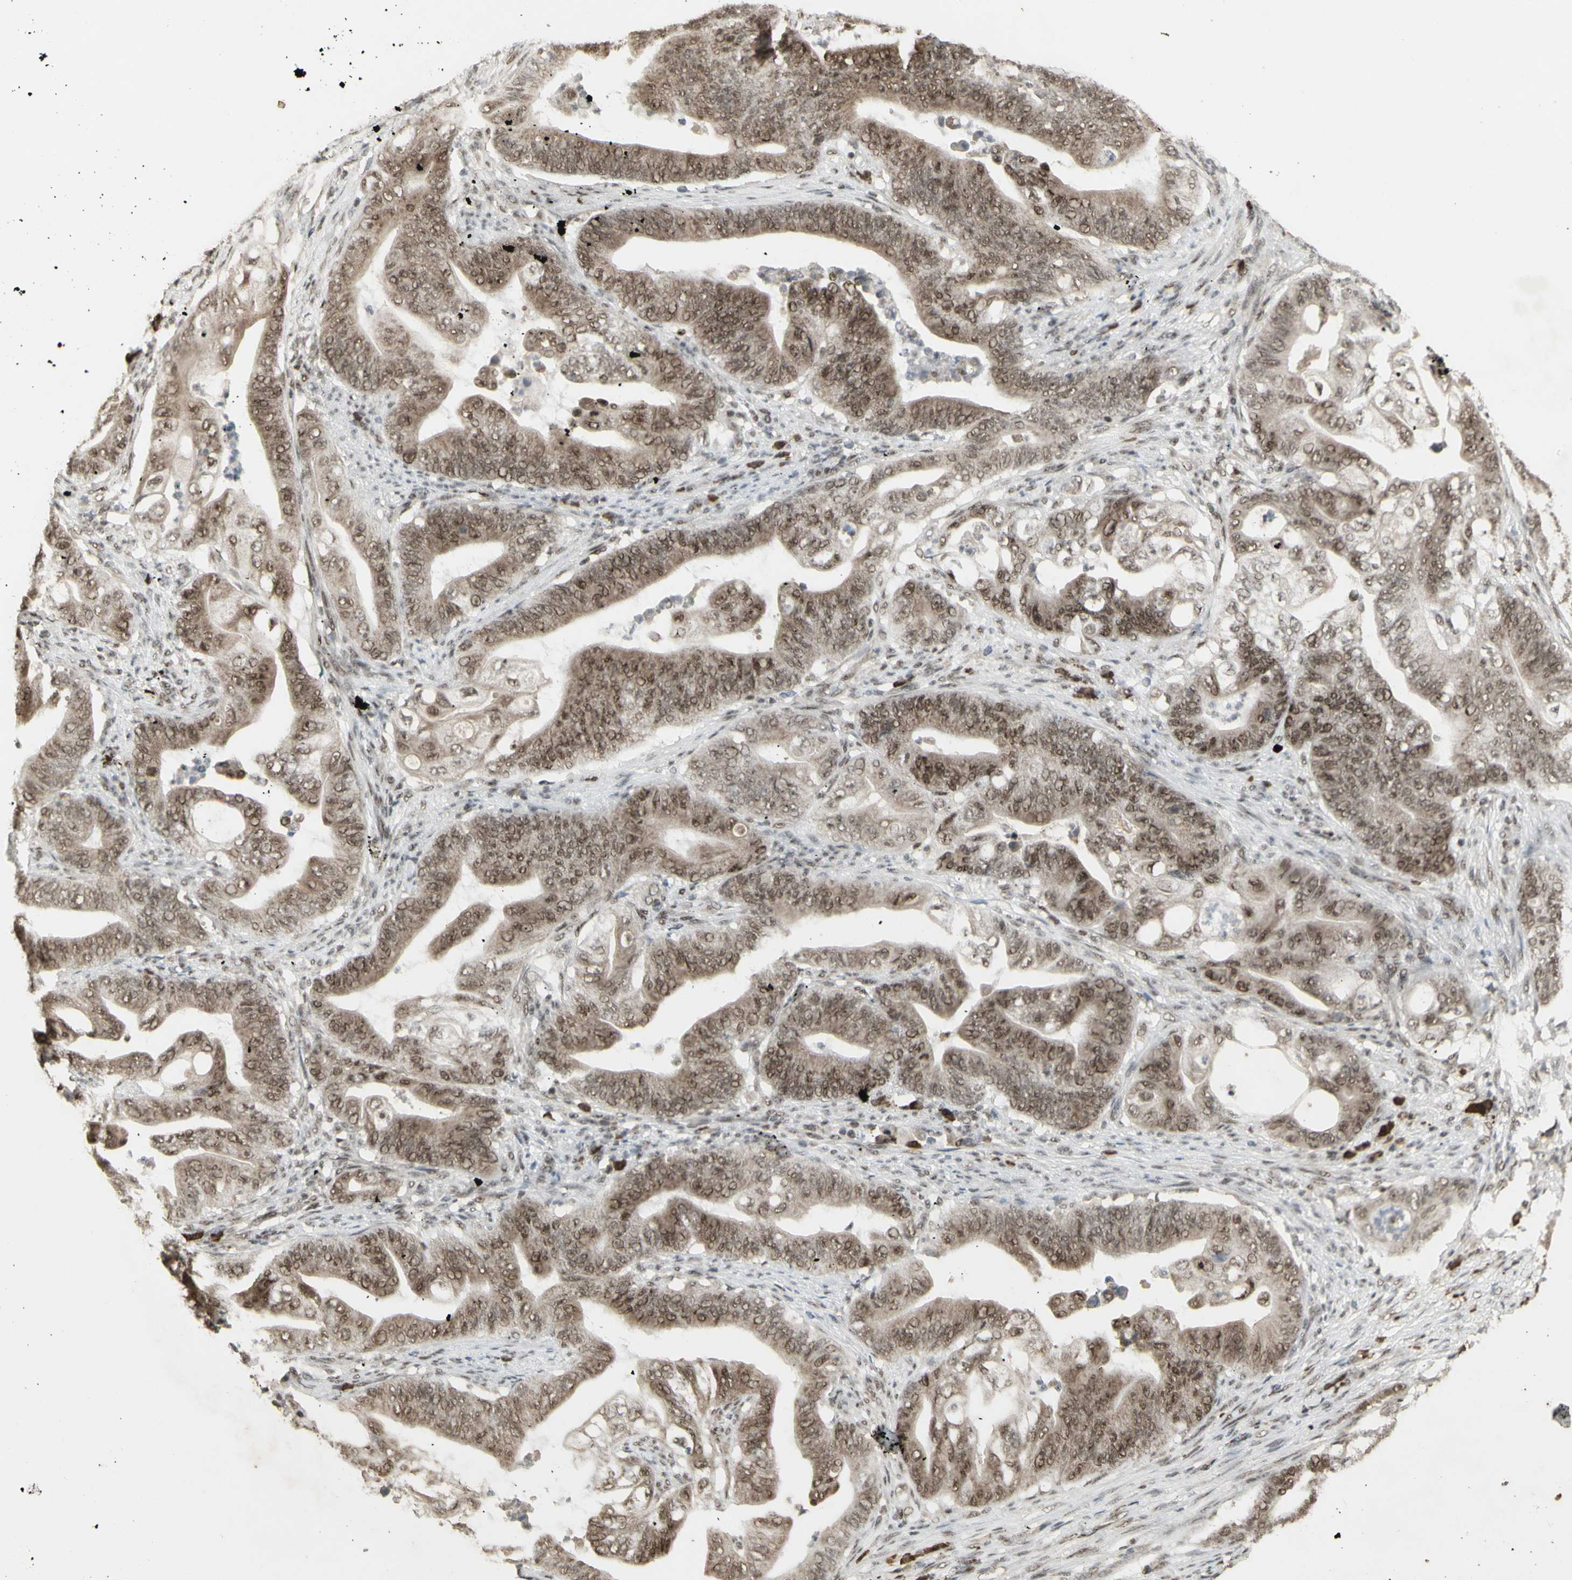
{"staining": {"intensity": "moderate", "quantity": ">75%", "location": "cytoplasmic/membranous,nuclear"}, "tissue": "stomach cancer", "cell_type": "Tumor cells", "image_type": "cancer", "snomed": [{"axis": "morphology", "description": "Adenocarcinoma, NOS"}, {"axis": "topography", "description": "Stomach"}], "caption": "IHC histopathology image of neoplastic tissue: human stomach cancer (adenocarcinoma) stained using immunohistochemistry (IHC) reveals medium levels of moderate protein expression localized specifically in the cytoplasmic/membranous and nuclear of tumor cells, appearing as a cytoplasmic/membranous and nuclear brown color.", "gene": "CCNT1", "patient": {"sex": "female", "age": 73}}